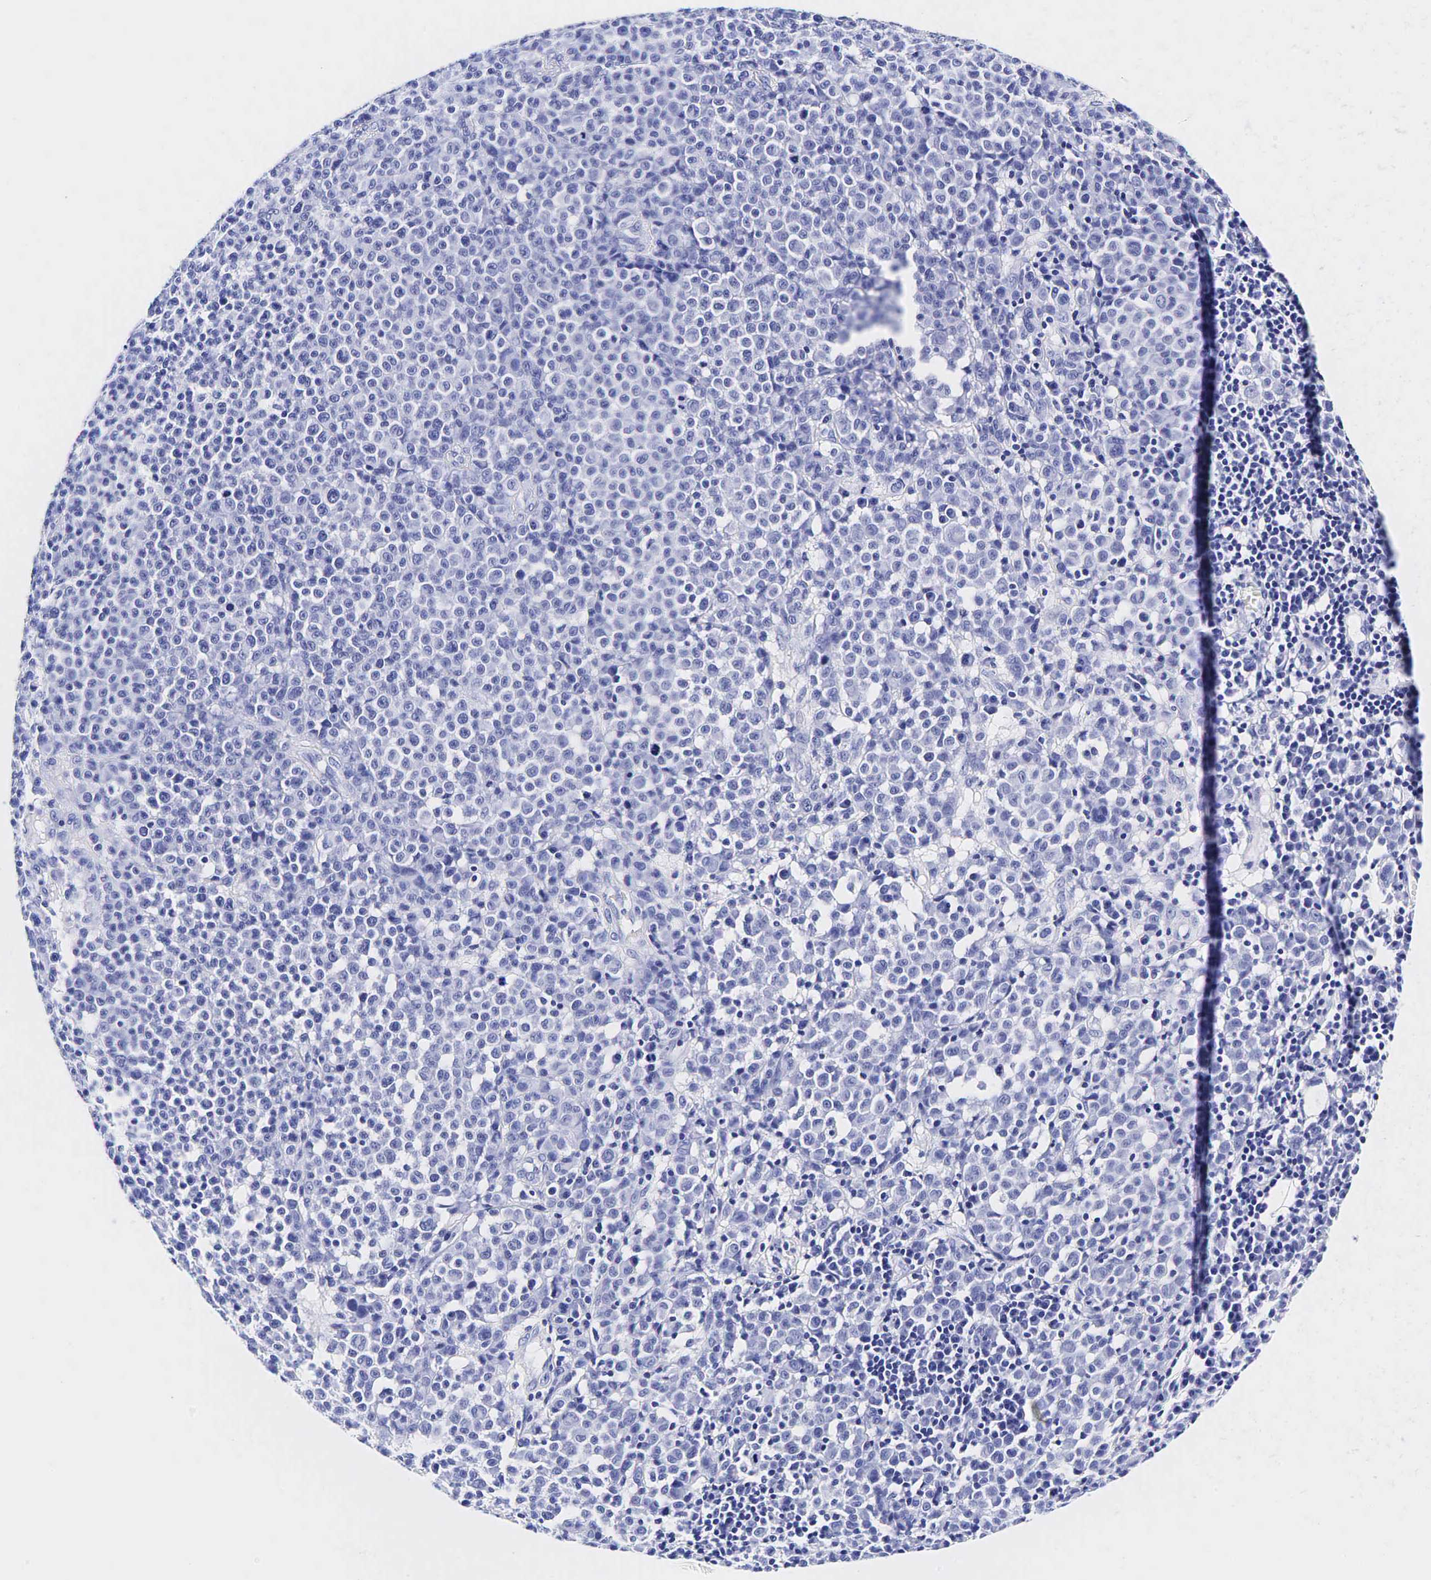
{"staining": {"intensity": "negative", "quantity": "none", "location": "none"}, "tissue": "melanoma", "cell_type": "Tumor cells", "image_type": "cancer", "snomed": [{"axis": "morphology", "description": "Malignant melanoma, Metastatic site"}, {"axis": "topography", "description": "Skin"}], "caption": "Protein analysis of malignant melanoma (metastatic site) shows no significant positivity in tumor cells.", "gene": "GAST", "patient": {"sex": "male", "age": 32}}